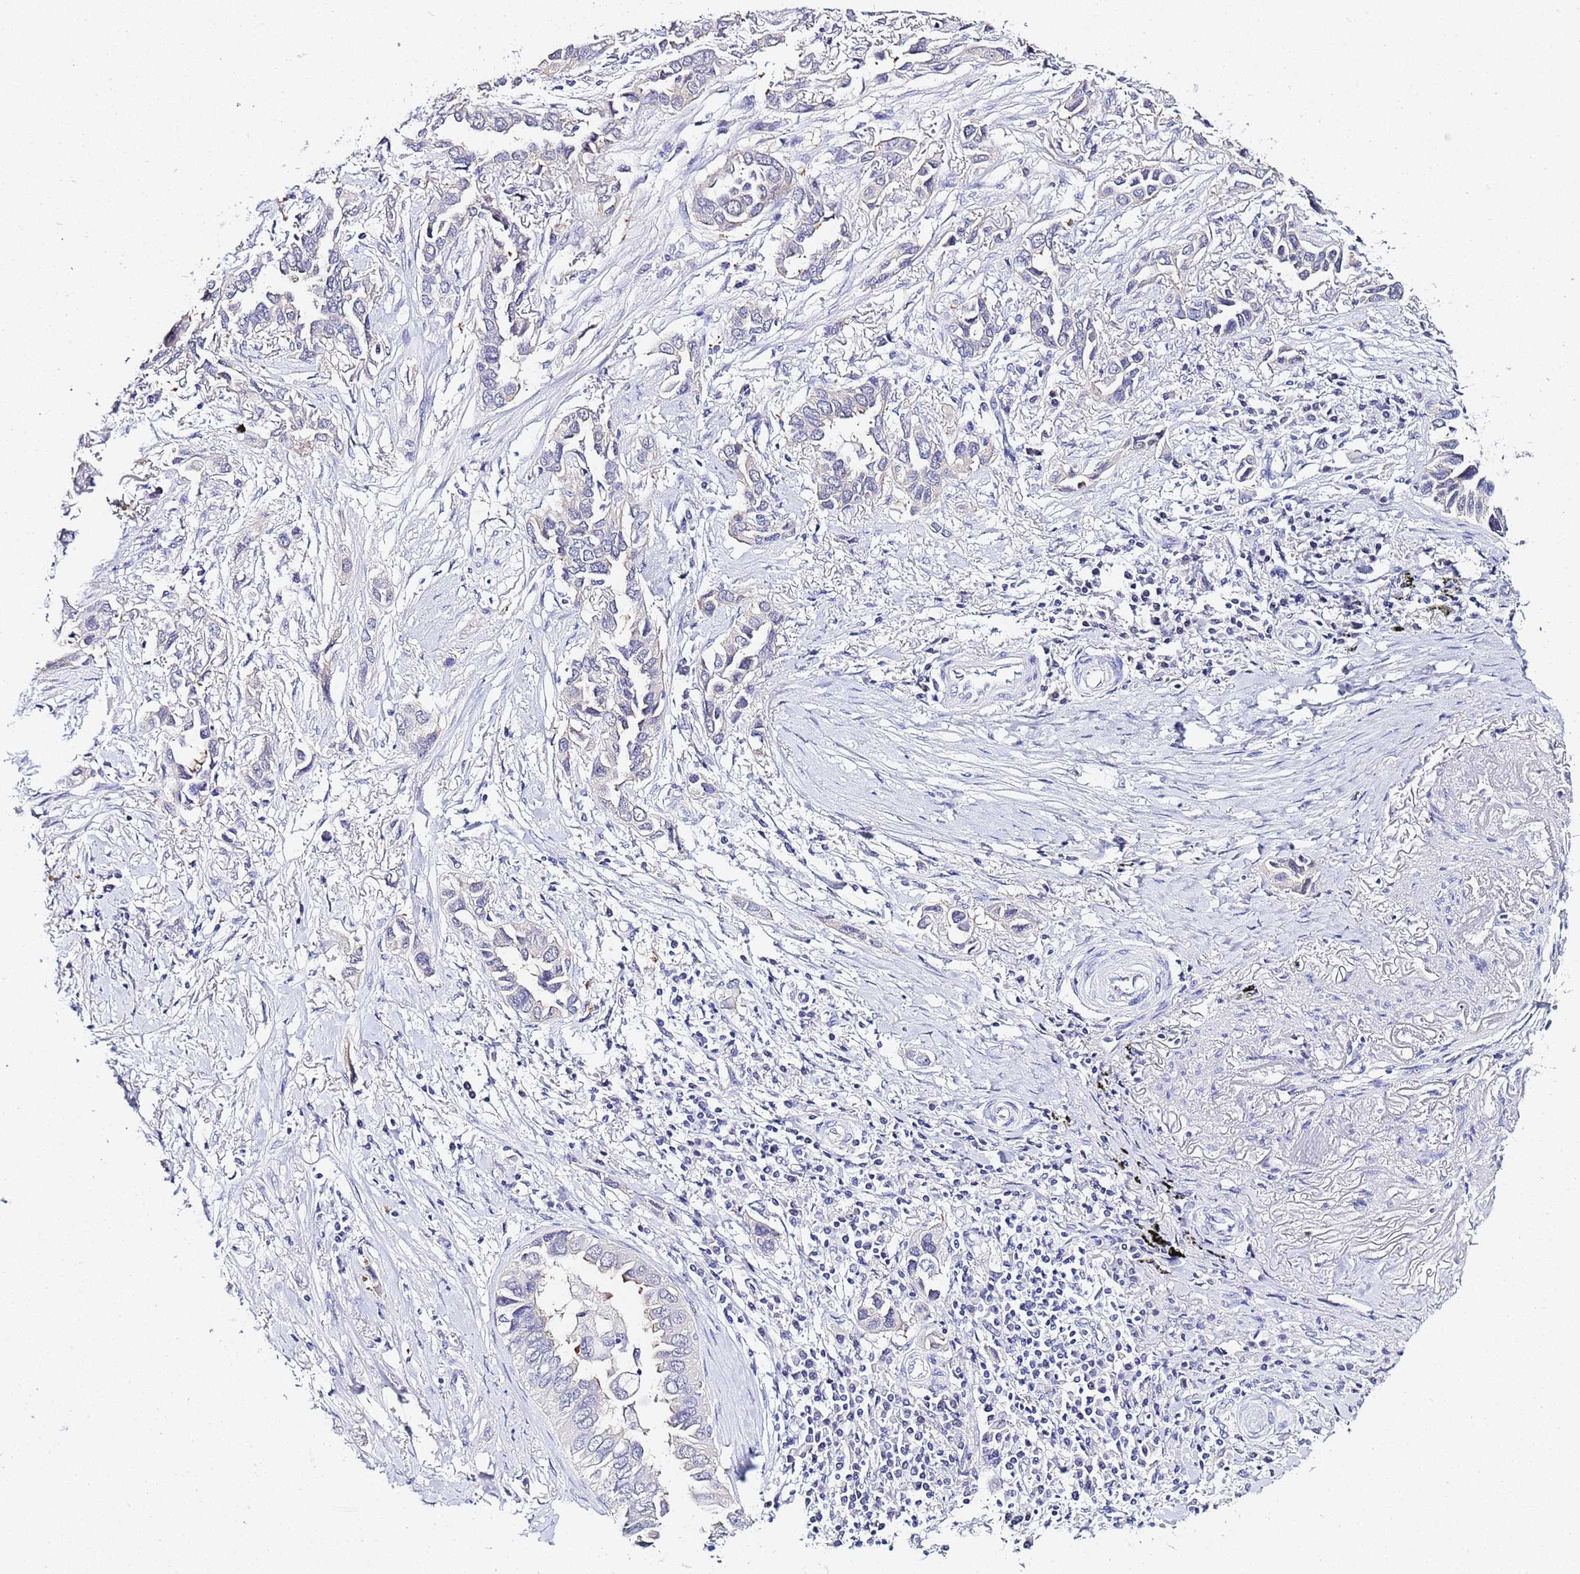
{"staining": {"intensity": "negative", "quantity": "none", "location": "none"}, "tissue": "lung cancer", "cell_type": "Tumor cells", "image_type": "cancer", "snomed": [{"axis": "morphology", "description": "Adenocarcinoma, NOS"}, {"axis": "topography", "description": "Lung"}], "caption": "Immunohistochemistry (IHC) image of neoplastic tissue: adenocarcinoma (lung) stained with DAB (3,3'-diaminobenzidine) displays no significant protein staining in tumor cells.", "gene": "ACTL6B", "patient": {"sex": "female", "age": 76}}